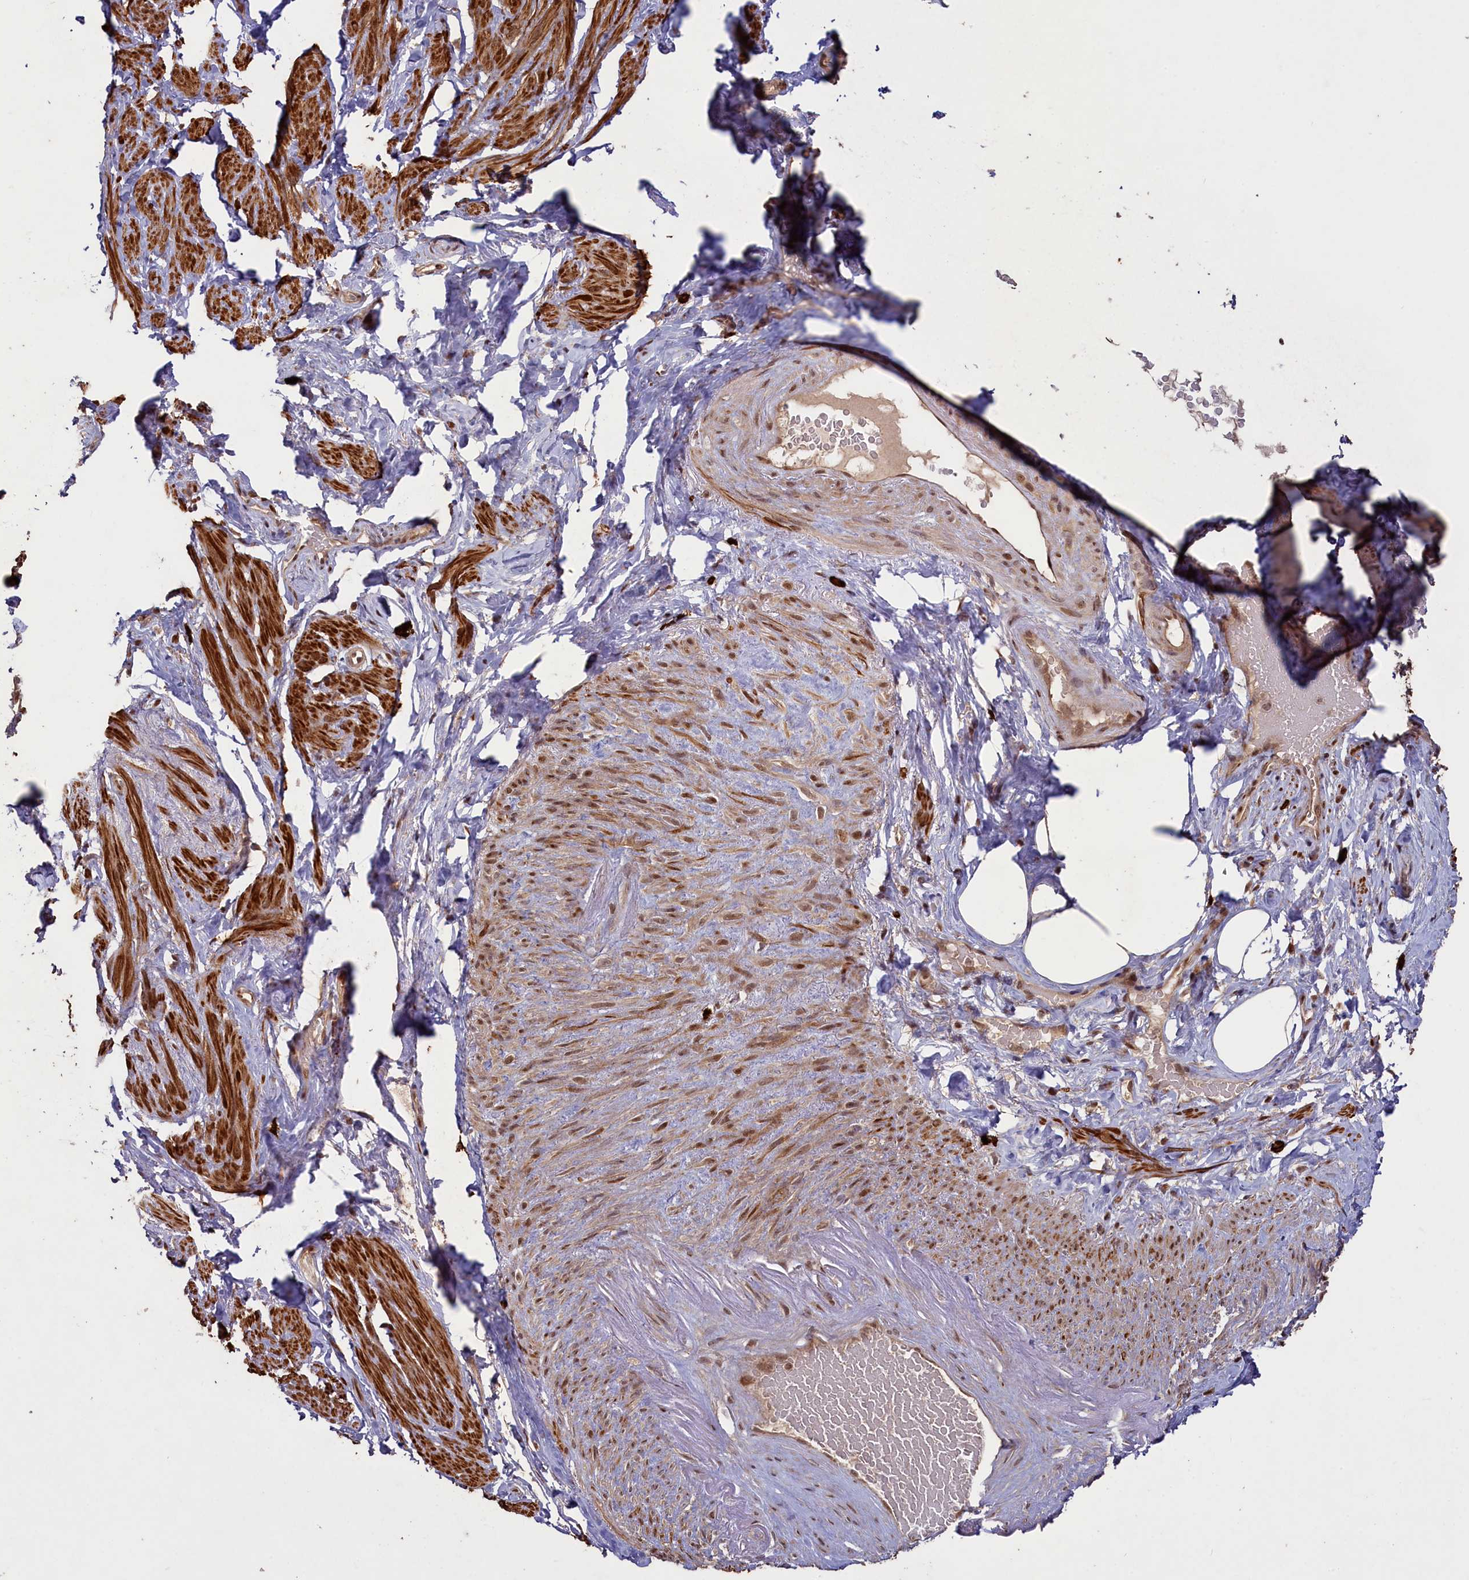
{"staining": {"intensity": "strong", "quantity": ">75%", "location": "cytoplasmic/membranous"}, "tissue": "smooth muscle", "cell_type": "Smooth muscle cells", "image_type": "normal", "snomed": [{"axis": "morphology", "description": "Normal tissue, NOS"}, {"axis": "topography", "description": "Smooth muscle"}, {"axis": "topography", "description": "Peripheral nerve tissue"}], "caption": "Unremarkable smooth muscle reveals strong cytoplasmic/membranous positivity in about >75% of smooth muscle cells.", "gene": "NAE1", "patient": {"sex": "male", "age": 69}}